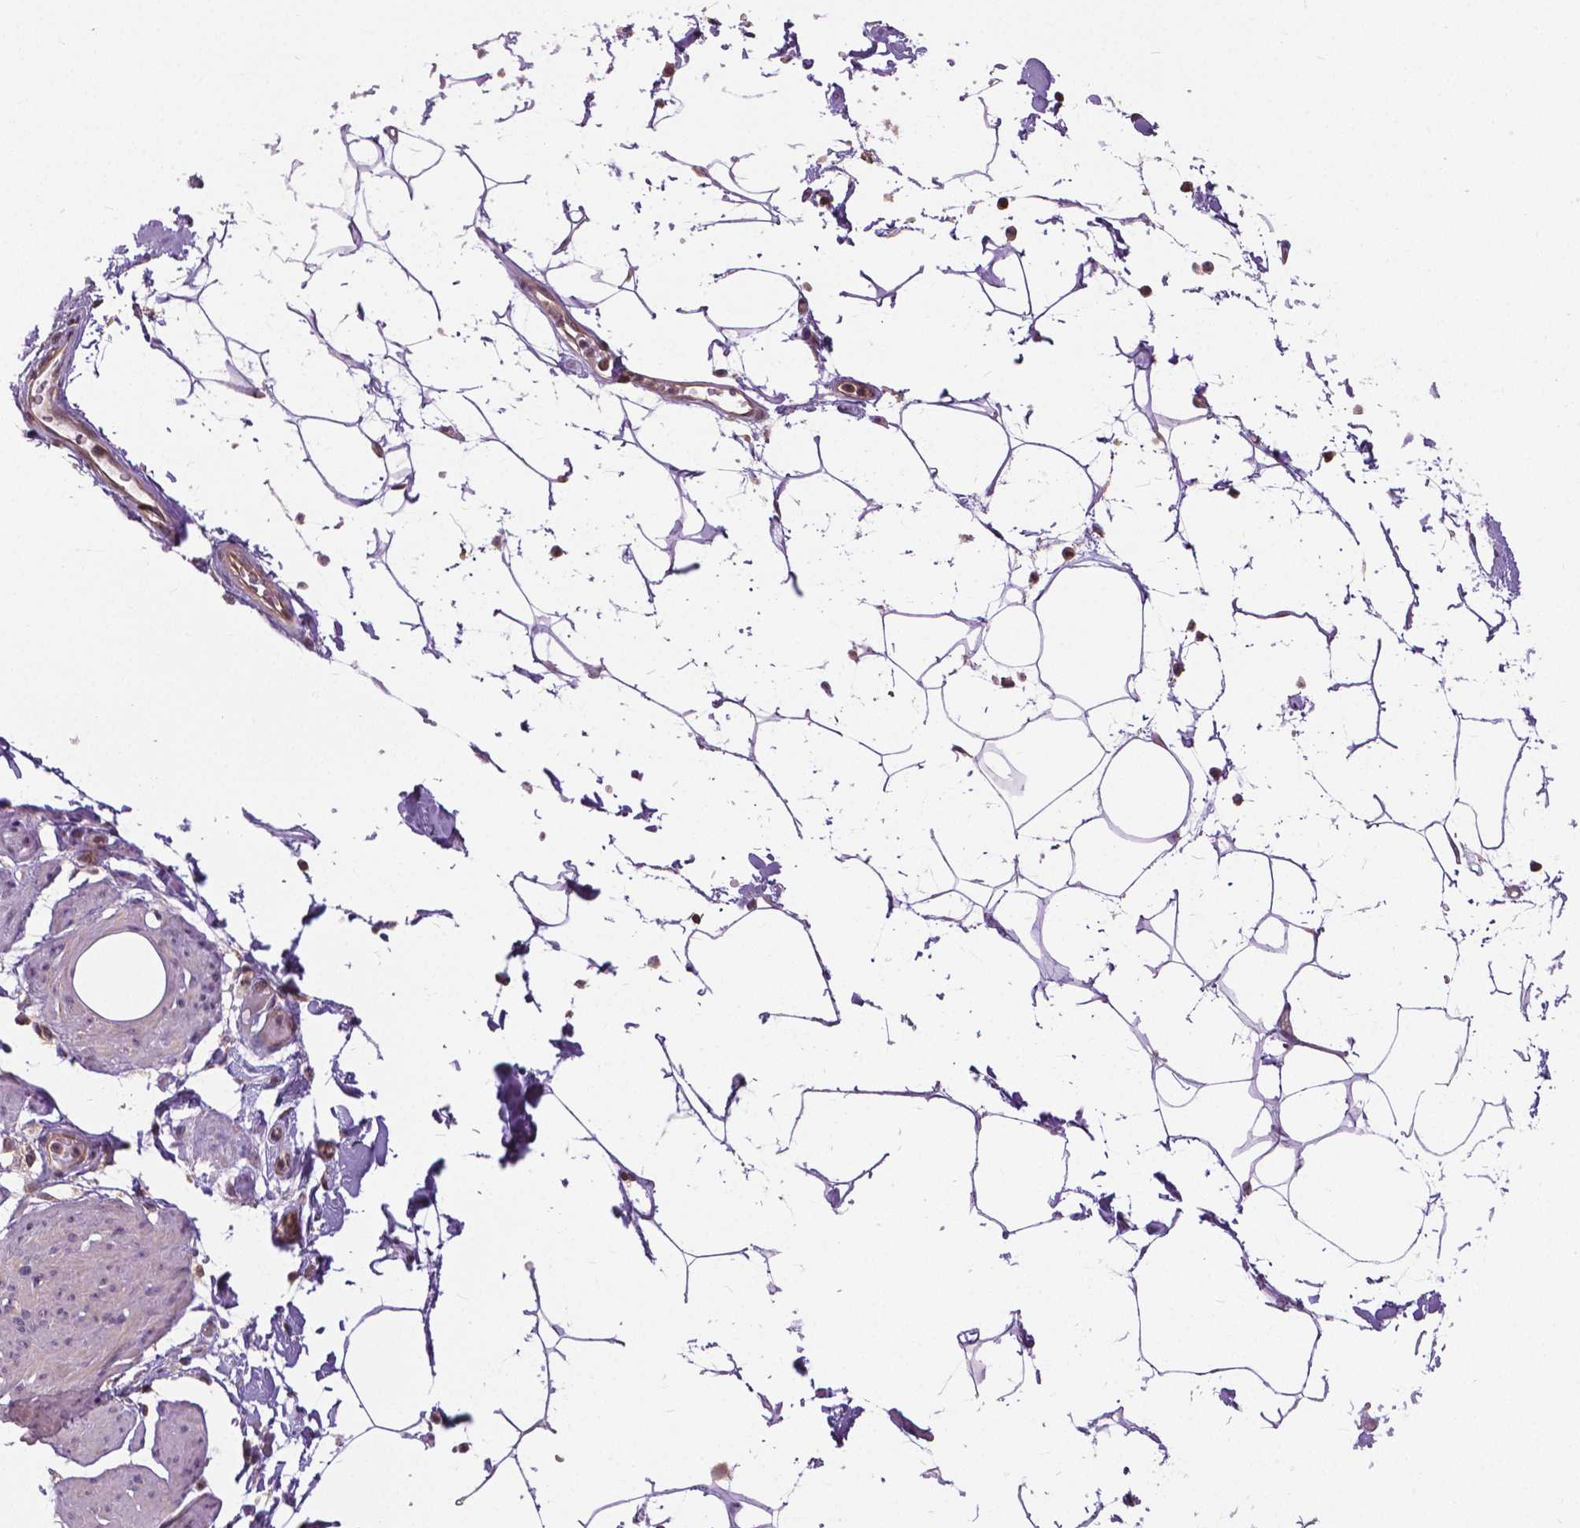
{"staining": {"intensity": "weak", "quantity": "25%-75%", "location": "cytoplasmic/membranous"}, "tissue": "smooth muscle", "cell_type": "Smooth muscle cells", "image_type": "normal", "snomed": [{"axis": "morphology", "description": "Normal tissue, NOS"}, {"axis": "topography", "description": "Adipose tissue"}, {"axis": "topography", "description": "Smooth muscle"}, {"axis": "topography", "description": "Peripheral nerve tissue"}], "caption": "This is a micrograph of immunohistochemistry staining of benign smooth muscle, which shows weak positivity in the cytoplasmic/membranous of smooth muscle cells.", "gene": "ANXA13", "patient": {"sex": "male", "age": 83}}